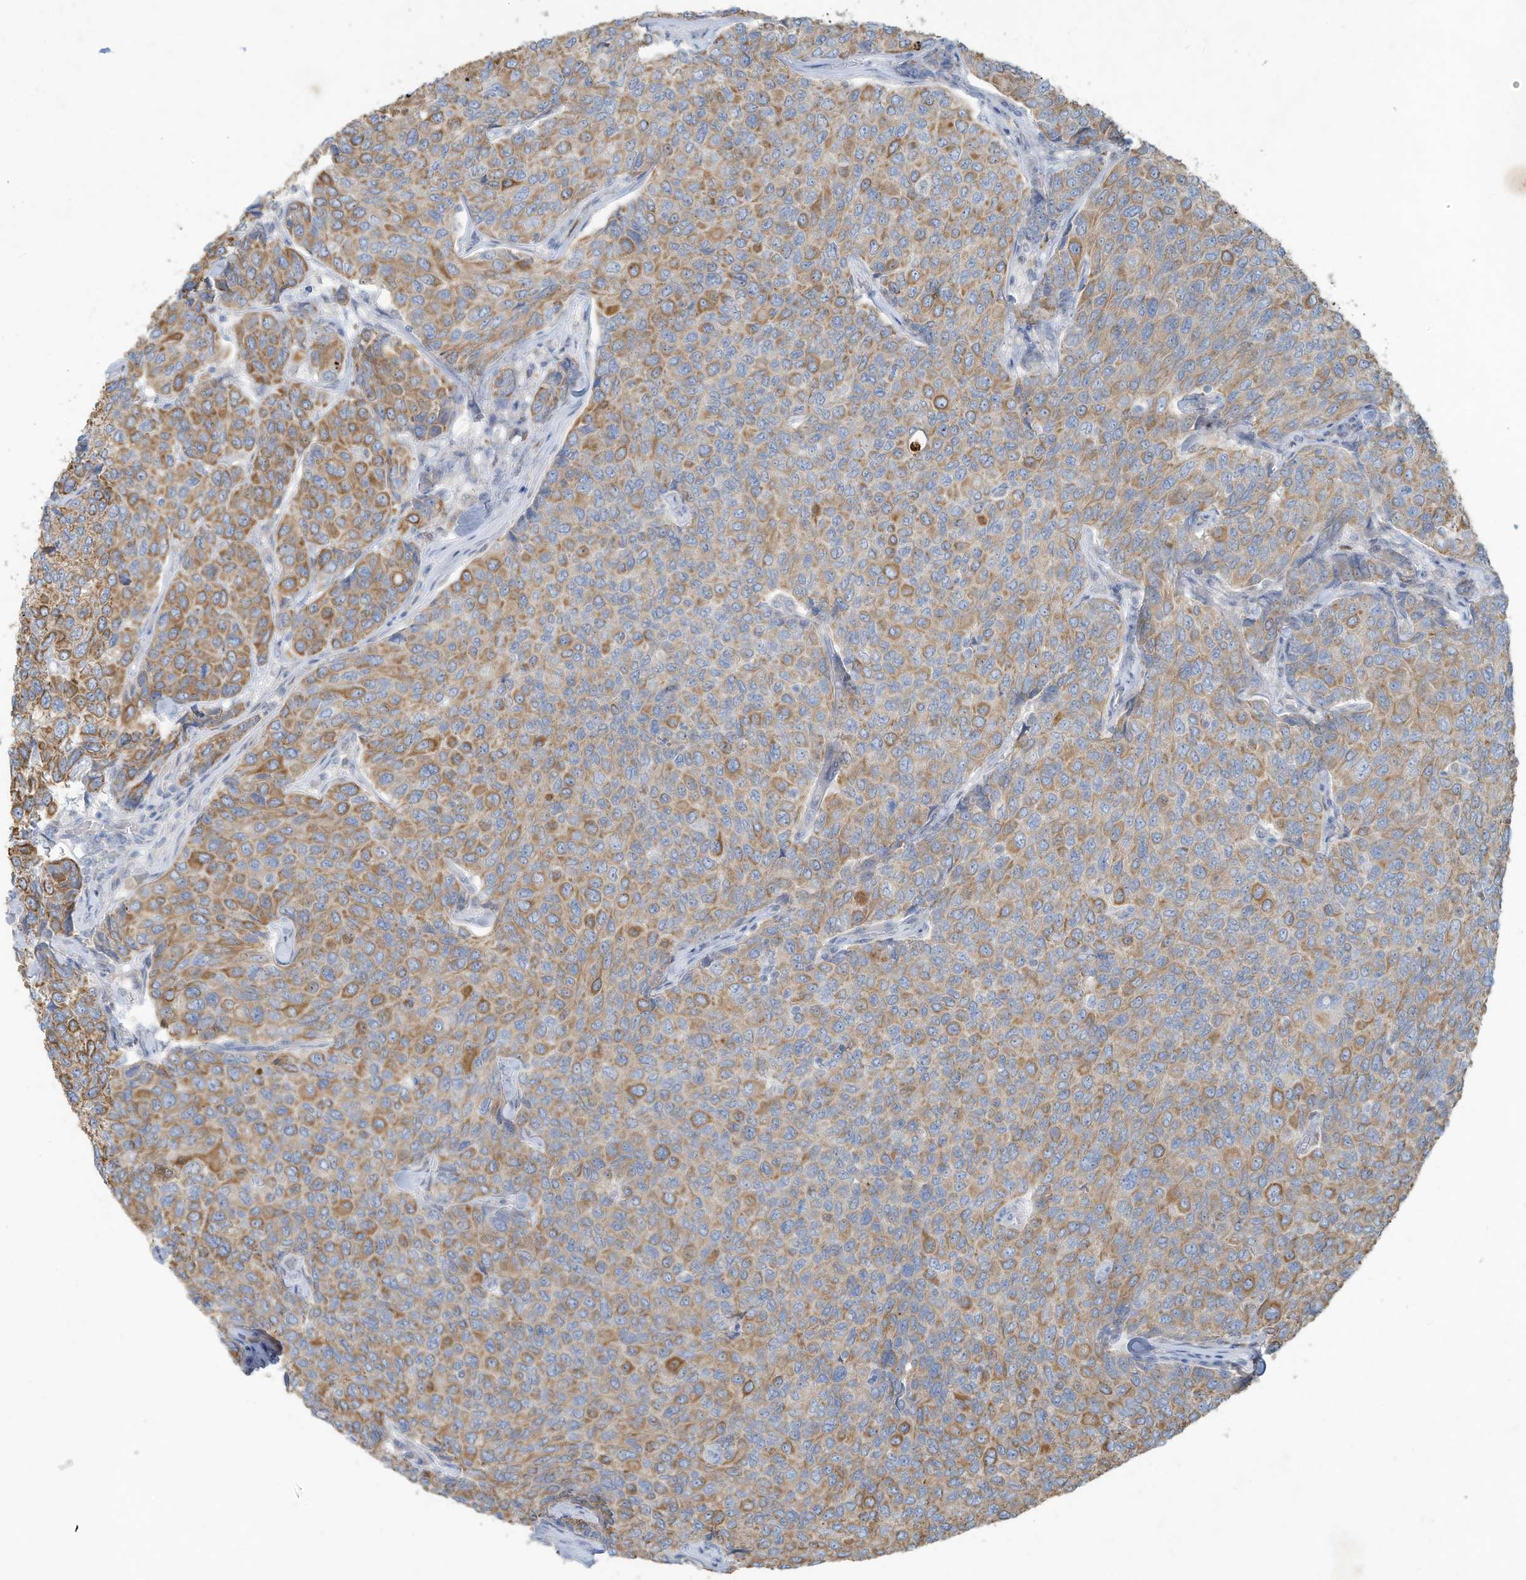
{"staining": {"intensity": "moderate", "quantity": ">75%", "location": "cytoplasmic/membranous"}, "tissue": "breast cancer", "cell_type": "Tumor cells", "image_type": "cancer", "snomed": [{"axis": "morphology", "description": "Duct carcinoma"}, {"axis": "topography", "description": "Breast"}], "caption": "Immunohistochemical staining of breast cancer (intraductal carcinoma) shows medium levels of moderate cytoplasmic/membranous protein positivity in approximately >75% of tumor cells.", "gene": "TUBE1", "patient": {"sex": "female", "age": 55}}